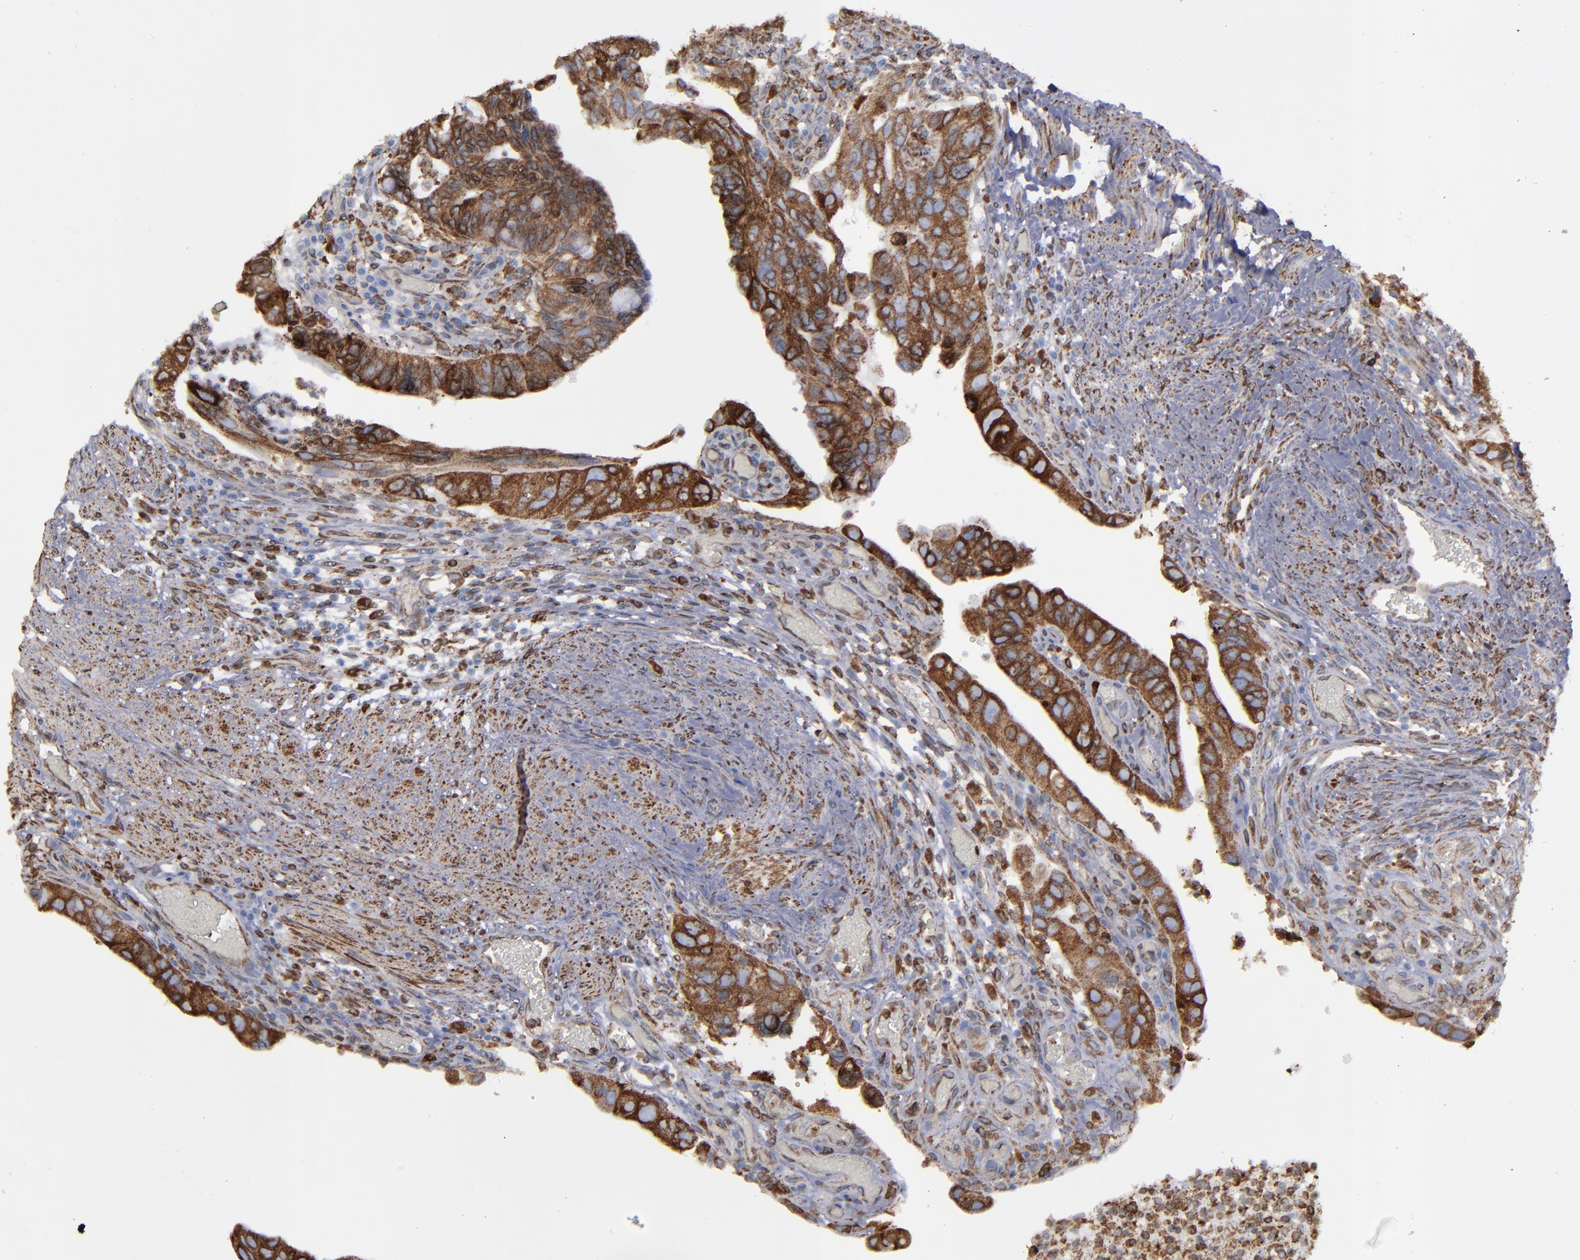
{"staining": {"intensity": "strong", "quantity": ">75%", "location": "cytoplasmic/membranous"}, "tissue": "colorectal cancer", "cell_type": "Tumor cells", "image_type": "cancer", "snomed": [{"axis": "morphology", "description": "Adenocarcinoma, NOS"}, {"axis": "topography", "description": "Rectum"}], "caption": "Adenocarcinoma (colorectal) was stained to show a protein in brown. There is high levels of strong cytoplasmic/membranous expression in approximately >75% of tumor cells. (DAB (3,3'-diaminobenzidine) IHC, brown staining for protein, blue staining for nuclei).", "gene": "ERLIN2", "patient": {"sex": "male", "age": 53}}